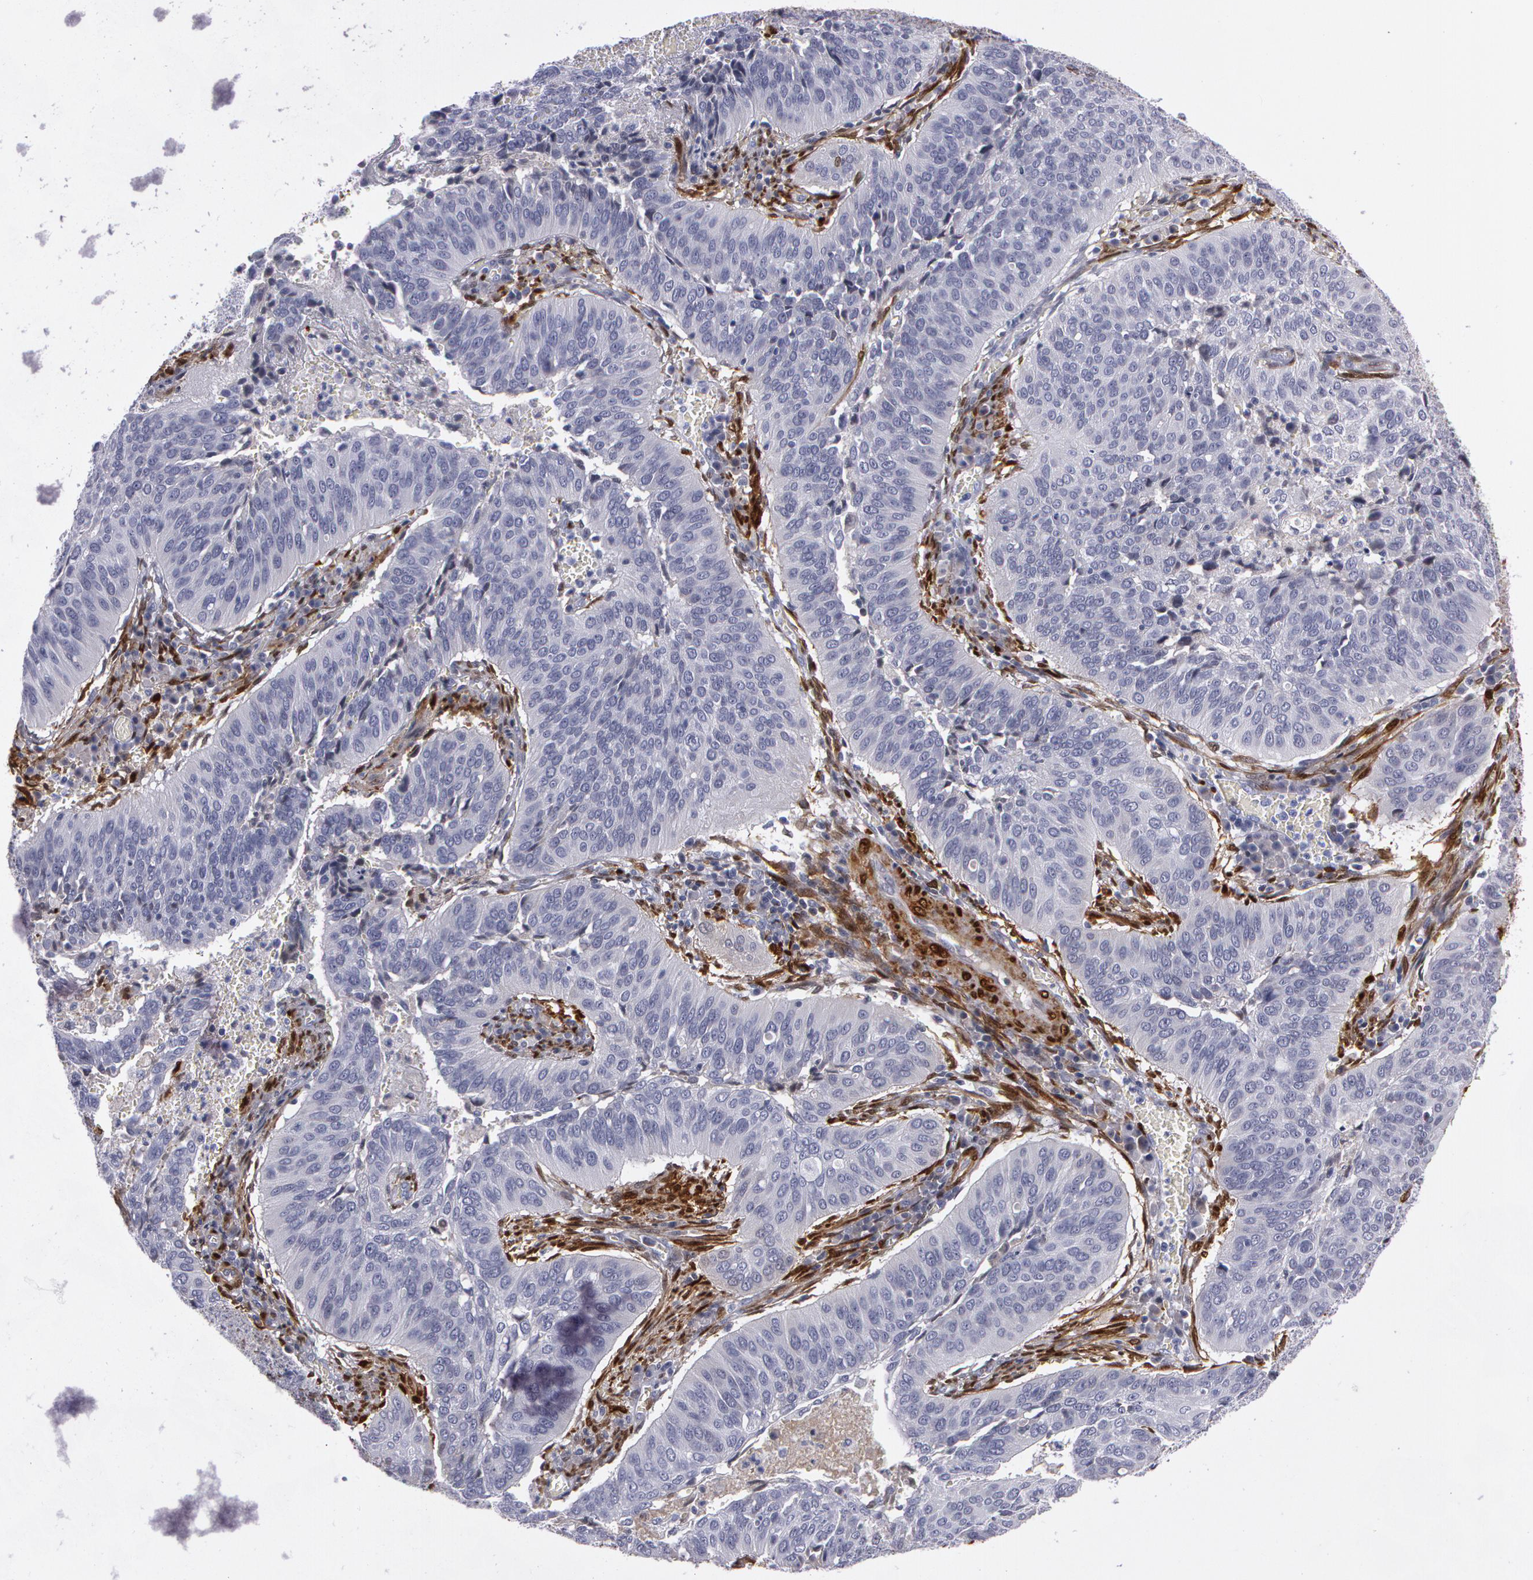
{"staining": {"intensity": "negative", "quantity": "none", "location": "none"}, "tissue": "cervical cancer", "cell_type": "Tumor cells", "image_type": "cancer", "snomed": [{"axis": "morphology", "description": "Squamous cell carcinoma, NOS"}, {"axis": "topography", "description": "Cervix"}], "caption": "The photomicrograph exhibits no significant expression in tumor cells of squamous cell carcinoma (cervical). Nuclei are stained in blue.", "gene": "TAGLN", "patient": {"sex": "female", "age": 39}}